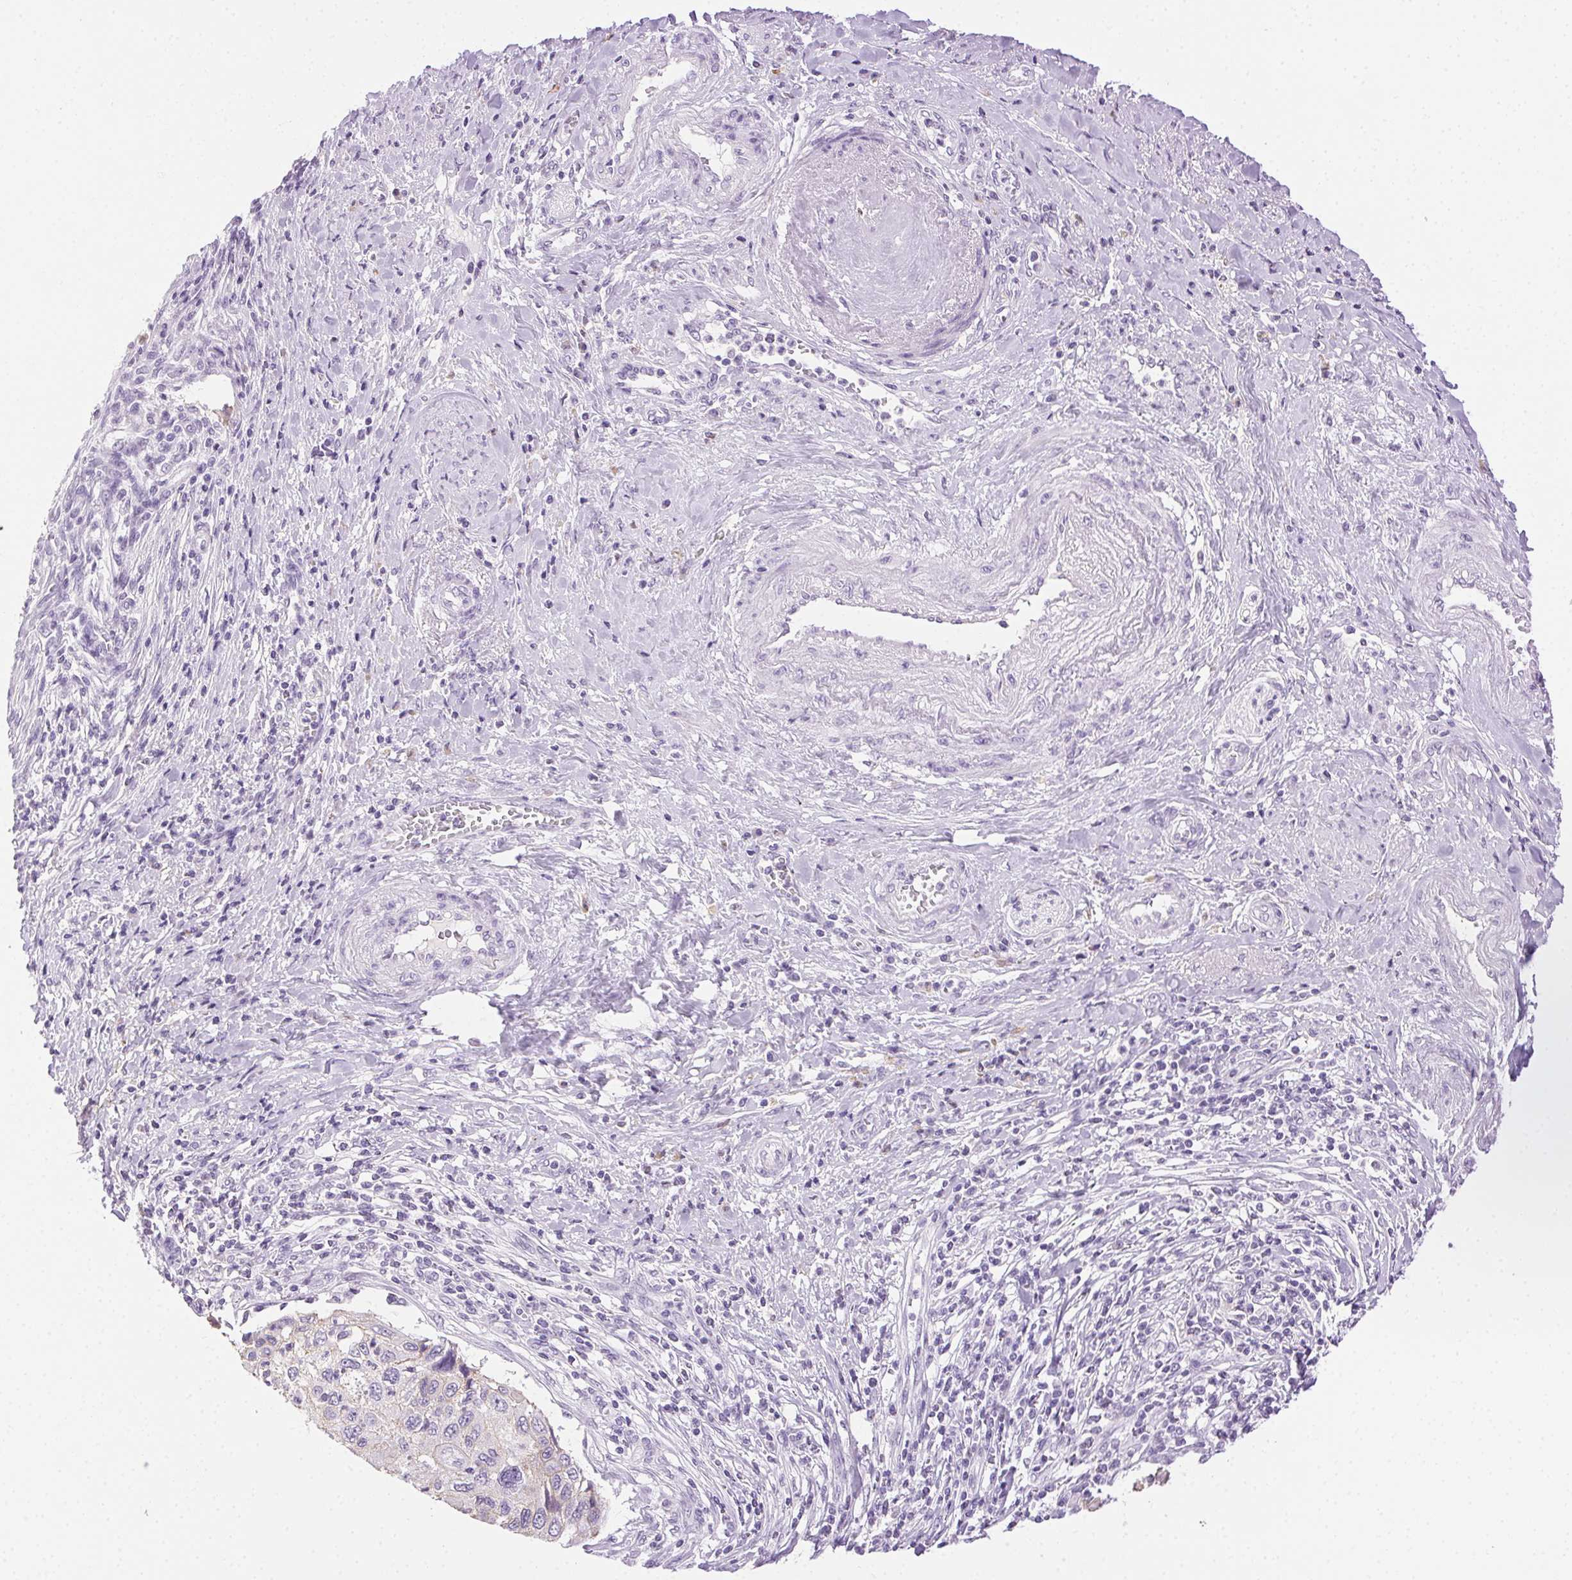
{"staining": {"intensity": "negative", "quantity": "none", "location": "none"}, "tissue": "cervical cancer", "cell_type": "Tumor cells", "image_type": "cancer", "snomed": [{"axis": "morphology", "description": "Squamous cell carcinoma, NOS"}, {"axis": "topography", "description": "Cervix"}], "caption": "Immunohistochemistry micrograph of human squamous cell carcinoma (cervical) stained for a protein (brown), which reveals no positivity in tumor cells.", "gene": "CLDN10", "patient": {"sex": "female", "age": 70}}